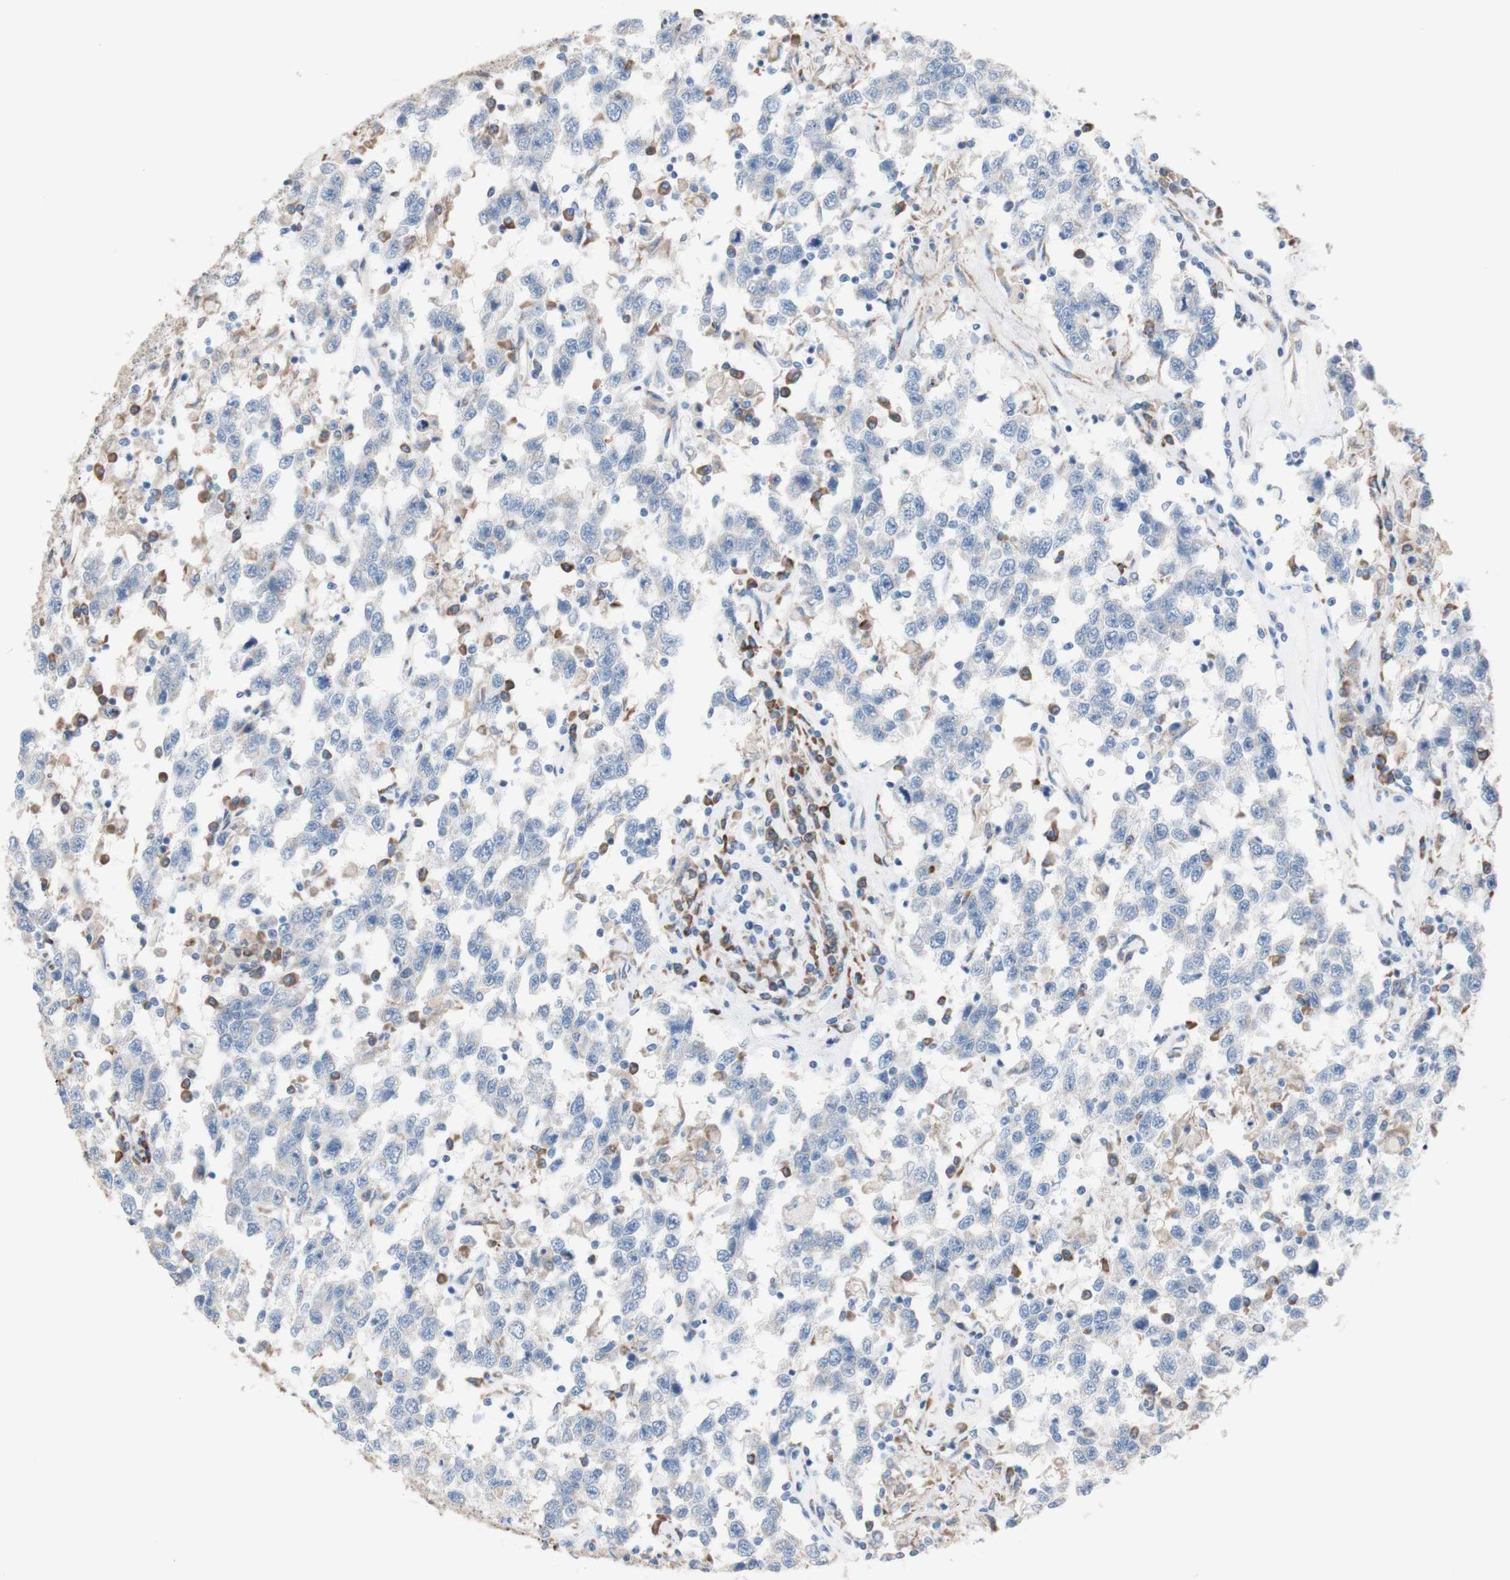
{"staining": {"intensity": "negative", "quantity": "none", "location": "none"}, "tissue": "testis cancer", "cell_type": "Tumor cells", "image_type": "cancer", "snomed": [{"axis": "morphology", "description": "Seminoma, NOS"}, {"axis": "topography", "description": "Testis"}], "caption": "High power microscopy micrograph of an IHC micrograph of testis cancer (seminoma), revealing no significant expression in tumor cells.", "gene": "AGPAT5", "patient": {"sex": "male", "age": 41}}